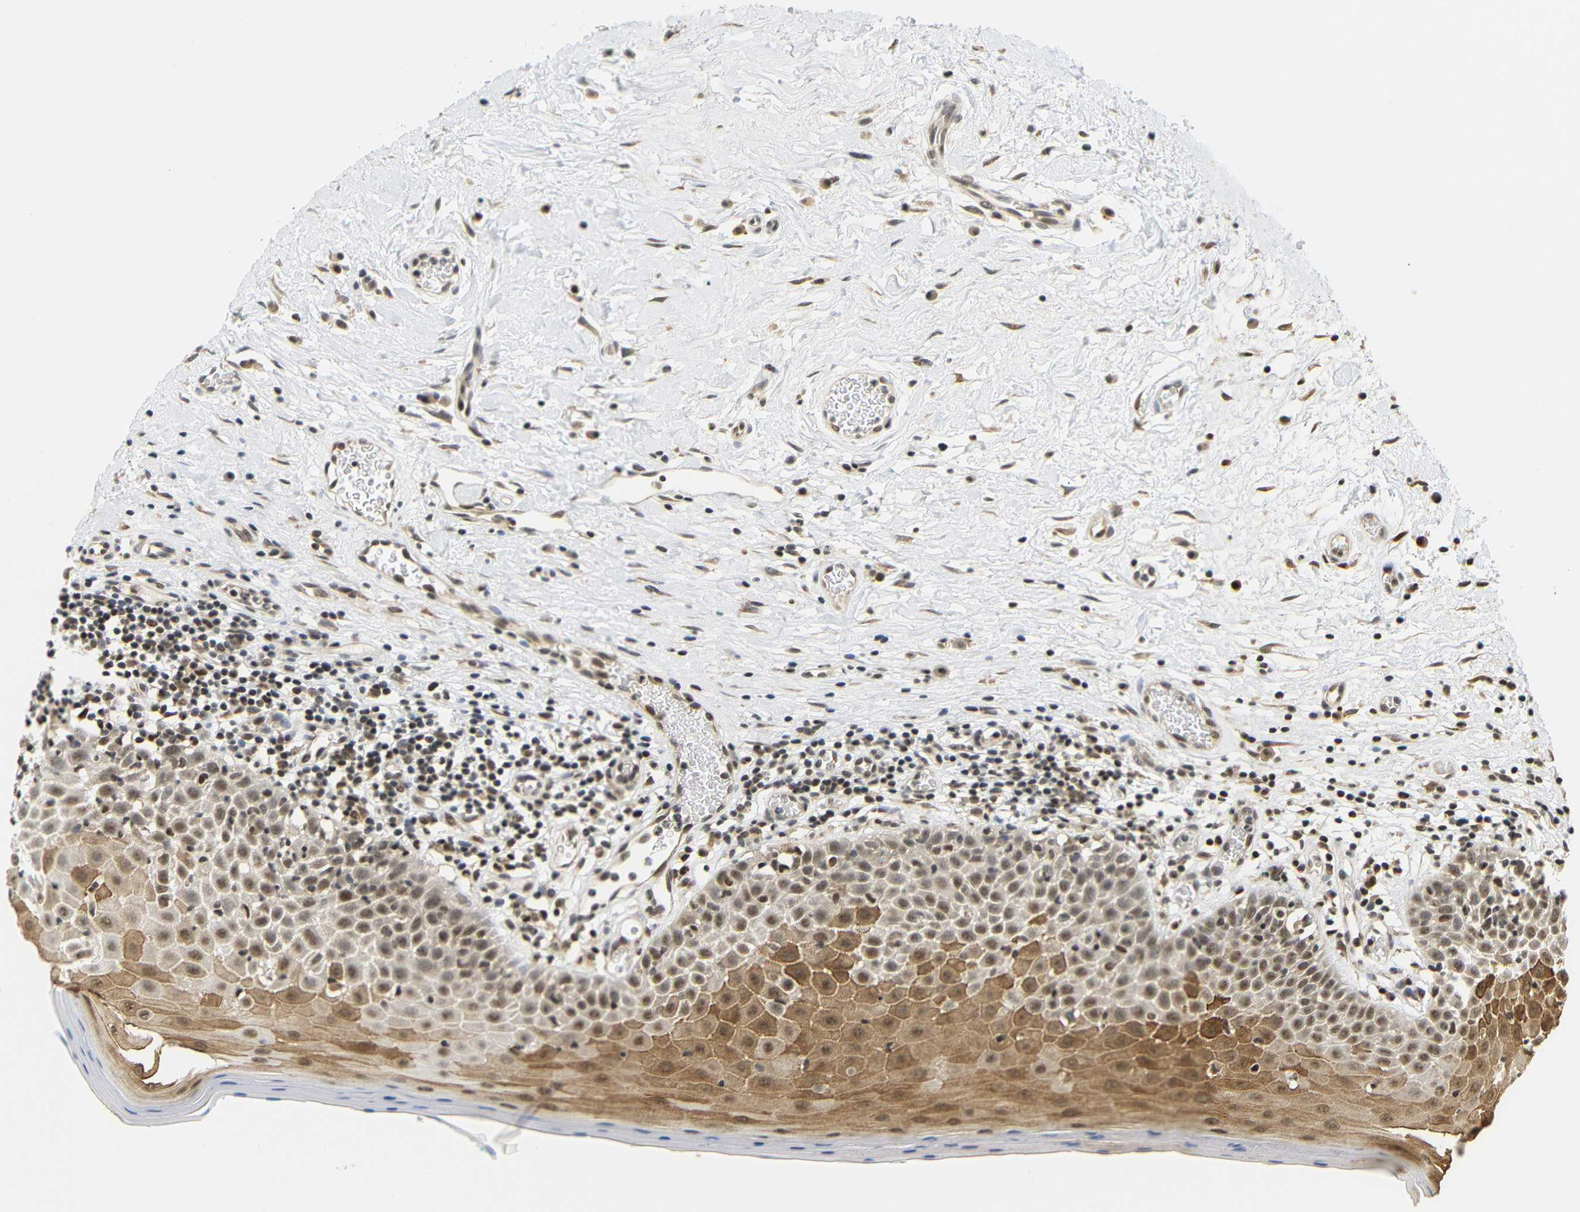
{"staining": {"intensity": "moderate", "quantity": ">75%", "location": "cytoplasmic/membranous,nuclear"}, "tissue": "oral mucosa", "cell_type": "Squamous epithelial cells", "image_type": "normal", "snomed": [{"axis": "morphology", "description": "Normal tissue, NOS"}, {"axis": "topography", "description": "Skeletal muscle"}, {"axis": "topography", "description": "Oral tissue"}], "caption": "High-magnification brightfield microscopy of unremarkable oral mucosa stained with DAB (3,3'-diaminobenzidine) (brown) and counterstained with hematoxylin (blue). squamous epithelial cells exhibit moderate cytoplasmic/membranous,nuclear staining is seen in about>75% of cells. (DAB IHC, brown staining for protein, blue staining for nuclei).", "gene": "GJA5", "patient": {"sex": "male", "age": 58}}